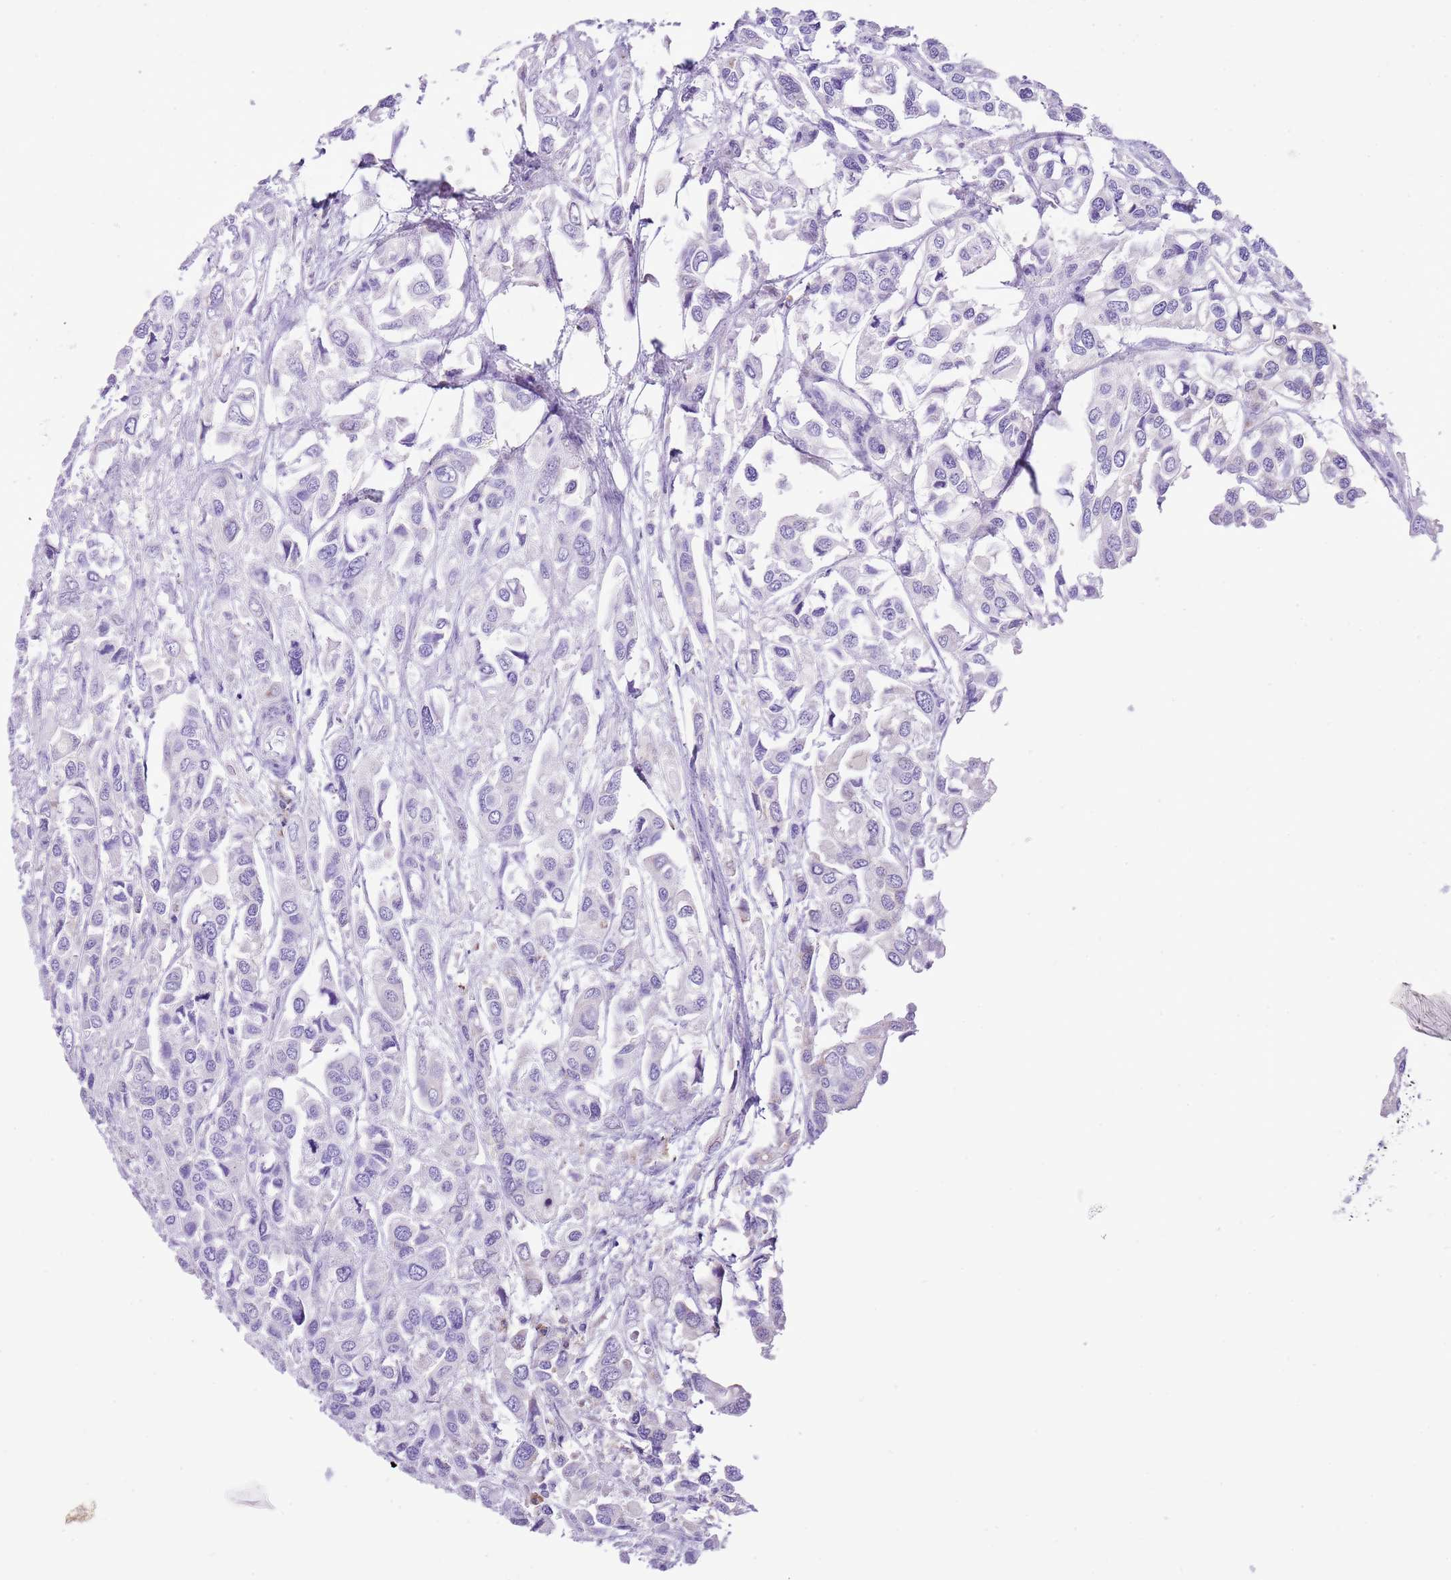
{"staining": {"intensity": "negative", "quantity": "none", "location": "none"}, "tissue": "urothelial cancer", "cell_type": "Tumor cells", "image_type": "cancer", "snomed": [{"axis": "morphology", "description": "Urothelial carcinoma, High grade"}, {"axis": "topography", "description": "Urinary bladder"}], "caption": "Immunohistochemistry (IHC) of human urothelial carcinoma (high-grade) exhibits no staining in tumor cells.", "gene": "AAR2", "patient": {"sex": "male", "age": 67}}